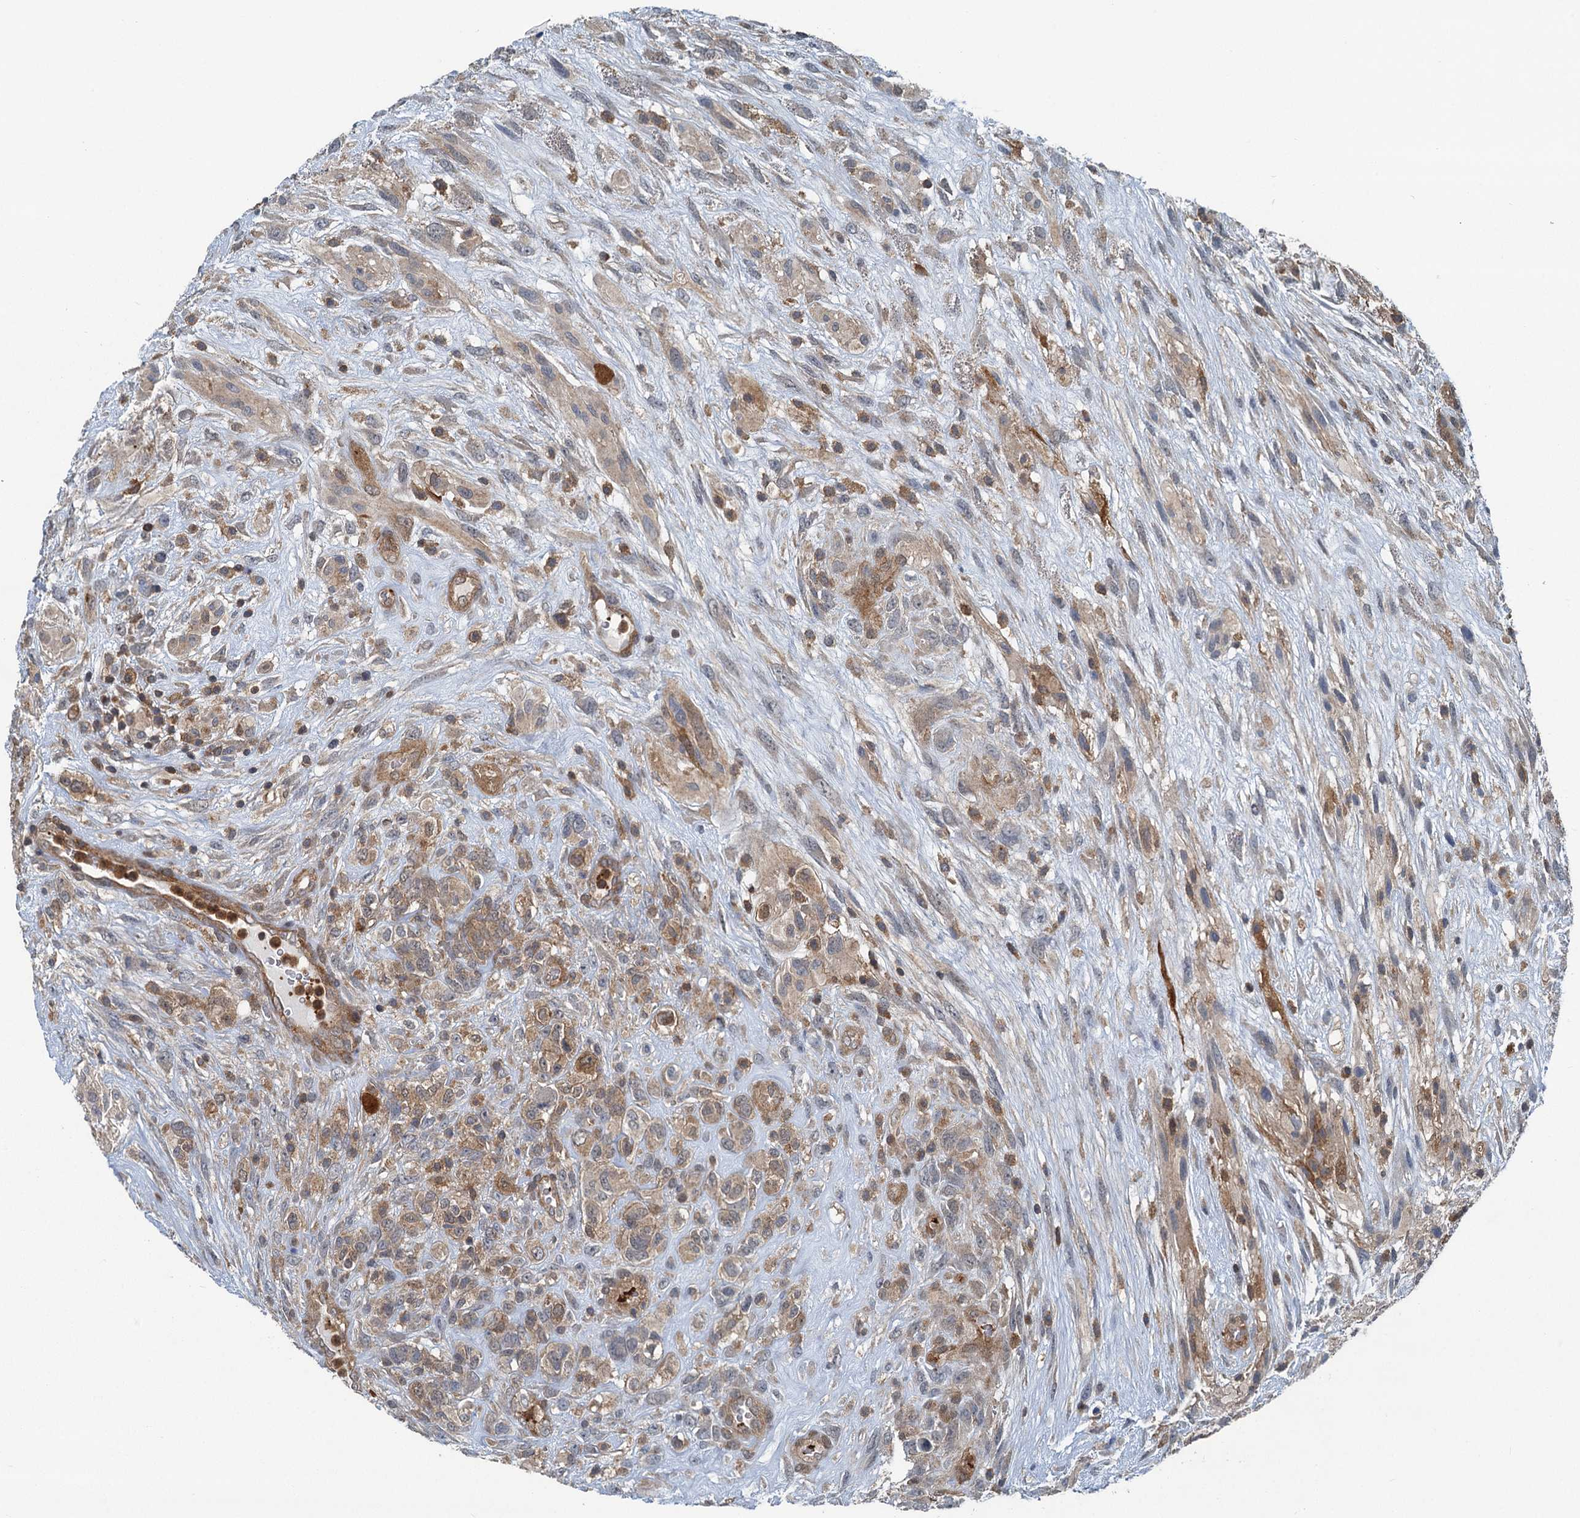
{"staining": {"intensity": "moderate", "quantity": ">75%", "location": "cytoplasmic/membranous"}, "tissue": "glioma", "cell_type": "Tumor cells", "image_type": "cancer", "snomed": [{"axis": "morphology", "description": "Glioma, malignant, High grade"}, {"axis": "topography", "description": "Brain"}], "caption": "A micrograph of glioma stained for a protein shows moderate cytoplasmic/membranous brown staining in tumor cells.", "gene": "GCLM", "patient": {"sex": "male", "age": 61}}